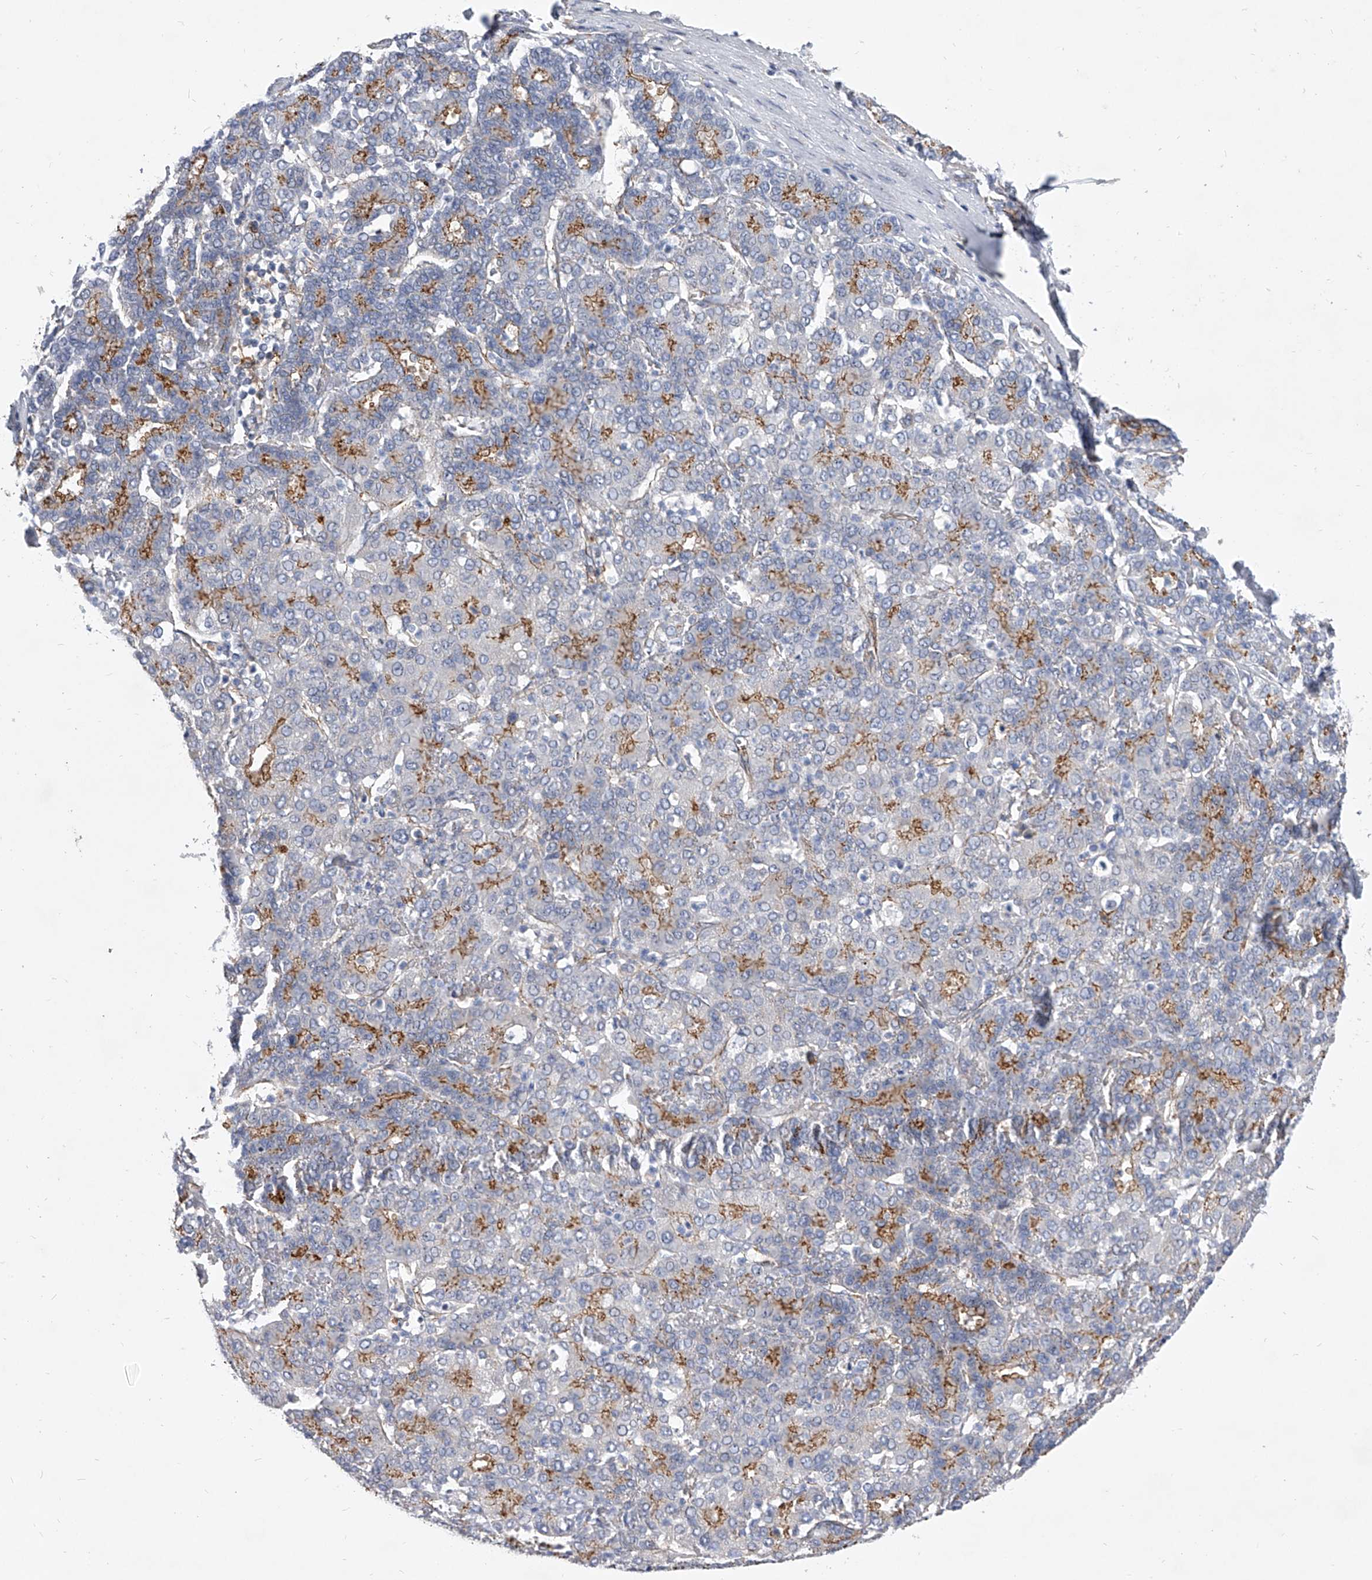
{"staining": {"intensity": "moderate", "quantity": "25%-75%", "location": "cytoplasmic/membranous"}, "tissue": "liver cancer", "cell_type": "Tumor cells", "image_type": "cancer", "snomed": [{"axis": "morphology", "description": "Carcinoma, Hepatocellular, NOS"}, {"axis": "topography", "description": "Liver"}], "caption": "The immunohistochemical stain shows moderate cytoplasmic/membranous expression in tumor cells of liver hepatocellular carcinoma tissue.", "gene": "MINDY4", "patient": {"sex": "male", "age": 65}}